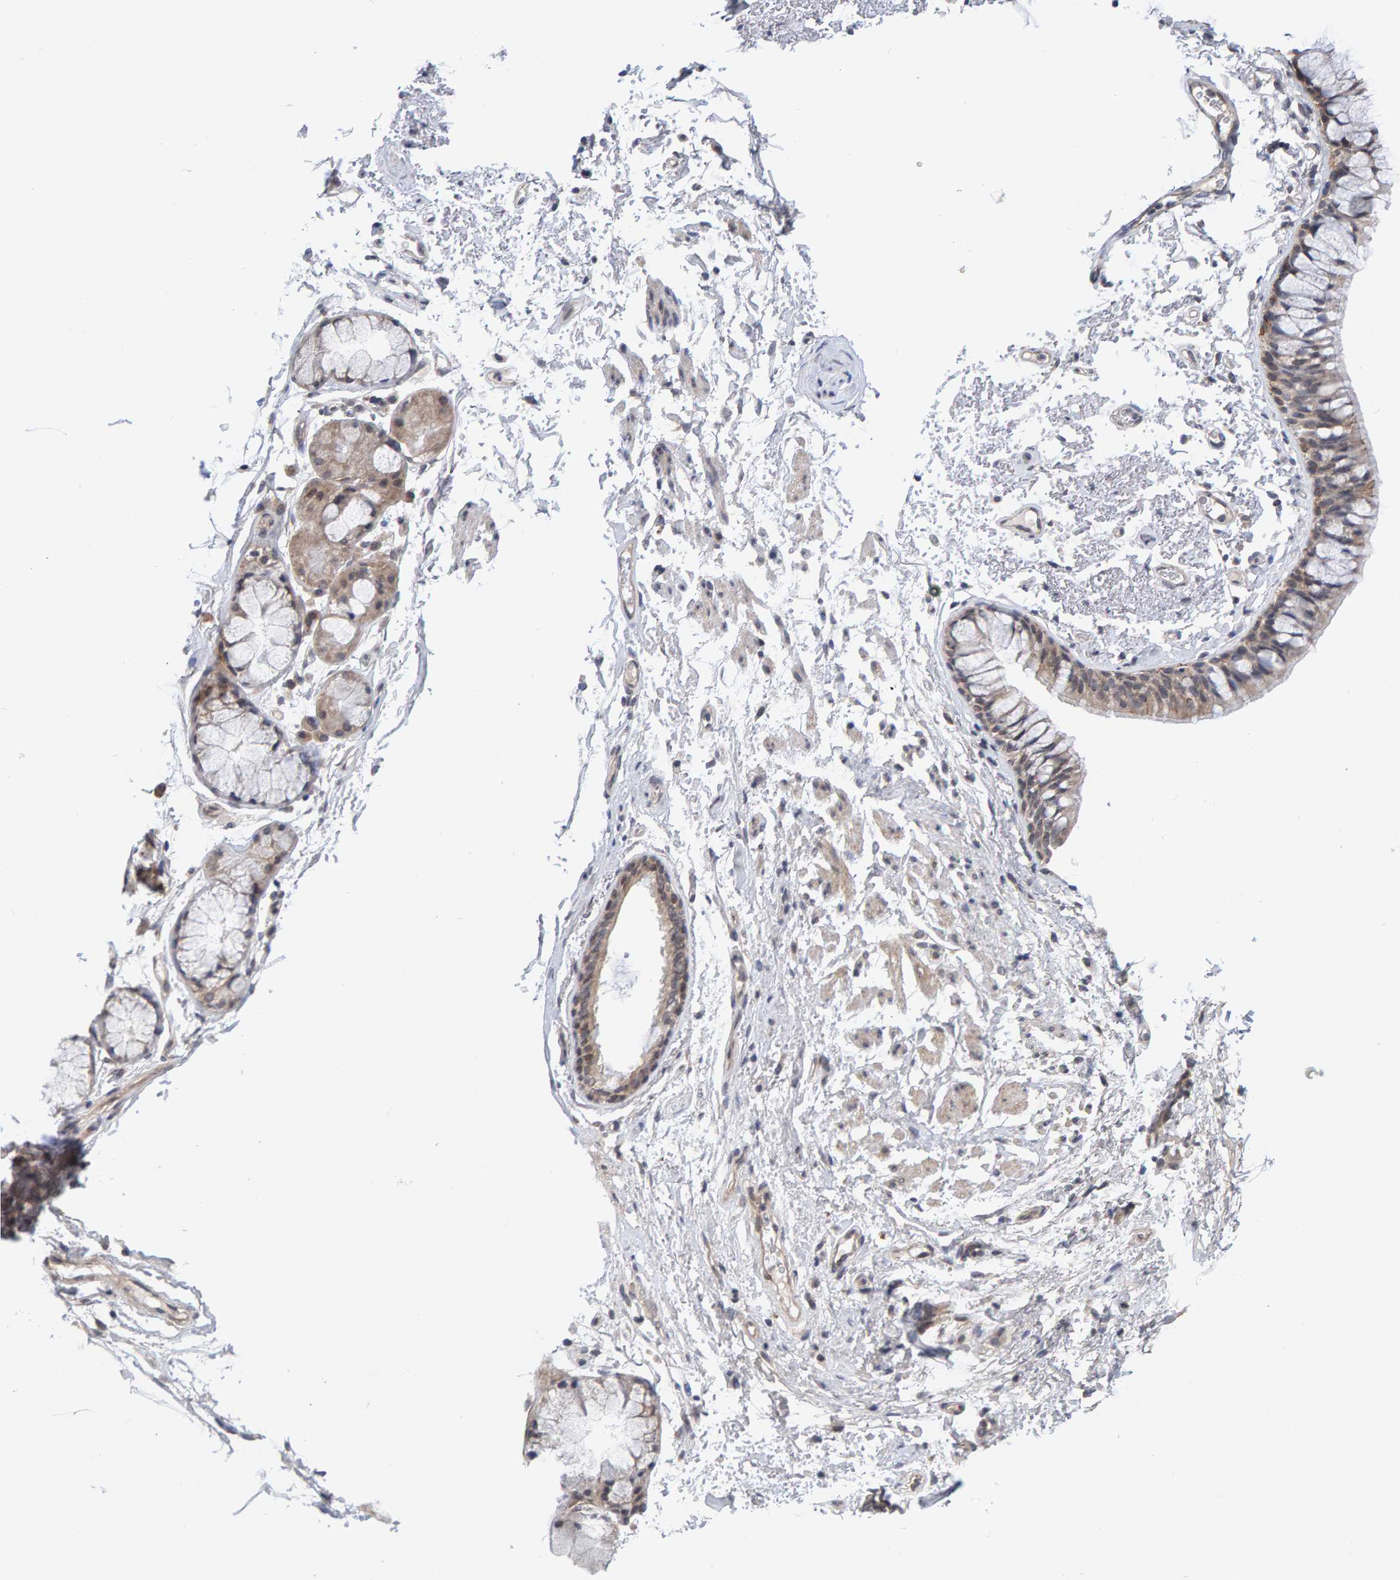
{"staining": {"intensity": "negative", "quantity": "none", "location": "none"}, "tissue": "adipose tissue", "cell_type": "Adipocytes", "image_type": "normal", "snomed": [{"axis": "morphology", "description": "Normal tissue, NOS"}, {"axis": "topography", "description": "Cartilage tissue"}, {"axis": "topography", "description": "Bronchus"}], "caption": "An IHC image of normal adipose tissue is shown. There is no staining in adipocytes of adipose tissue. (DAB (3,3'-diaminobenzidine) immunohistochemistry (IHC), high magnification).", "gene": "CDH2", "patient": {"sex": "female", "age": 73}}